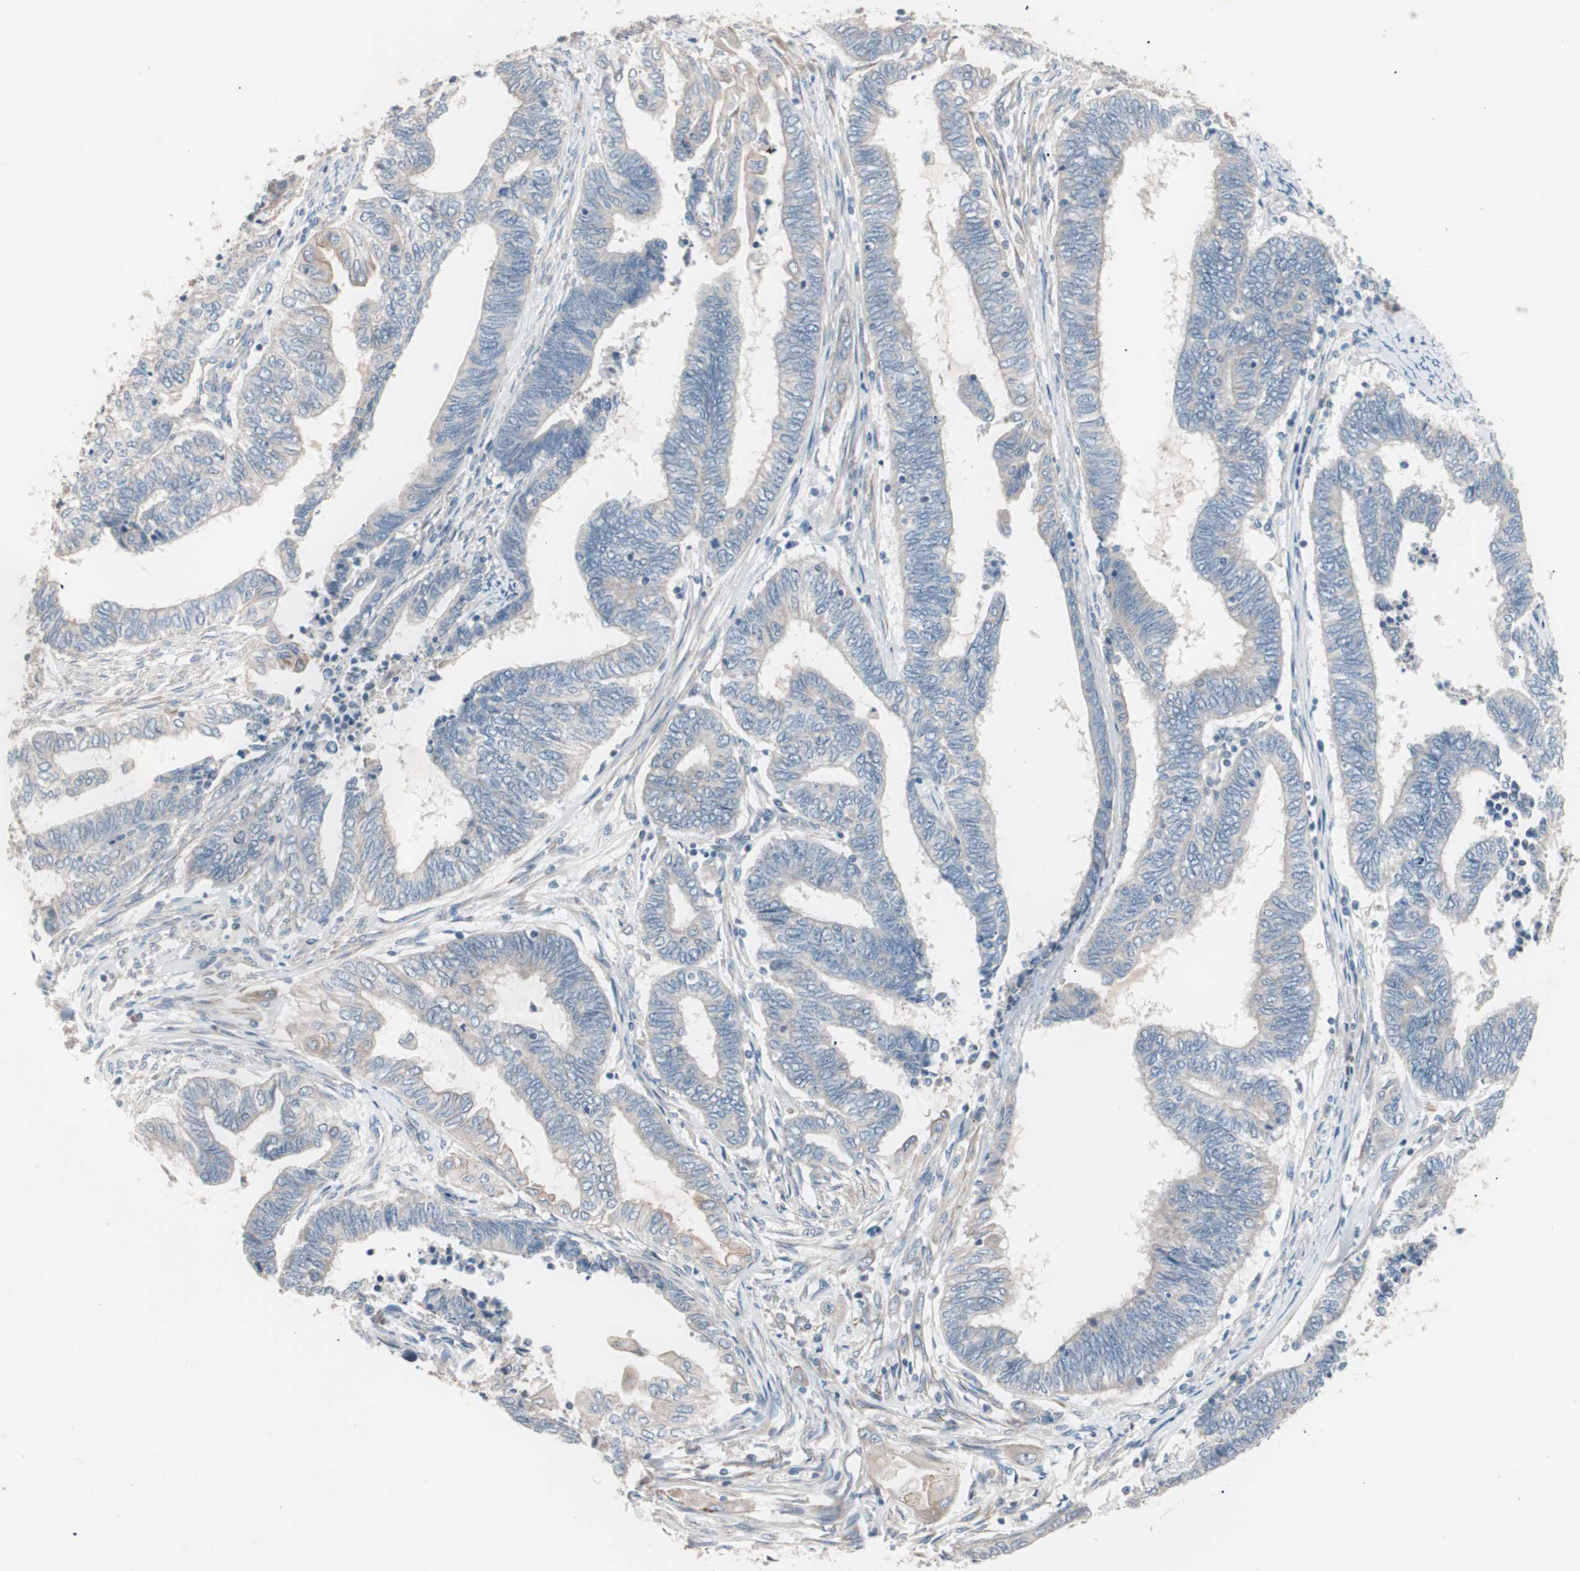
{"staining": {"intensity": "weak", "quantity": "<25%", "location": "cytoplasmic/membranous"}, "tissue": "endometrial cancer", "cell_type": "Tumor cells", "image_type": "cancer", "snomed": [{"axis": "morphology", "description": "Adenocarcinoma, NOS"}, {"axis": "topography", "description": "Uterus"}, {"axis": "topography", "description": "Endometrium"}], "caption": "DAB immunohistochemical staining of endometrial adenocarcinoma demonstrates no significant positivity in tumor cells.", "gene": "SMG1", "patient": {"sex": "female", "age": 70}}